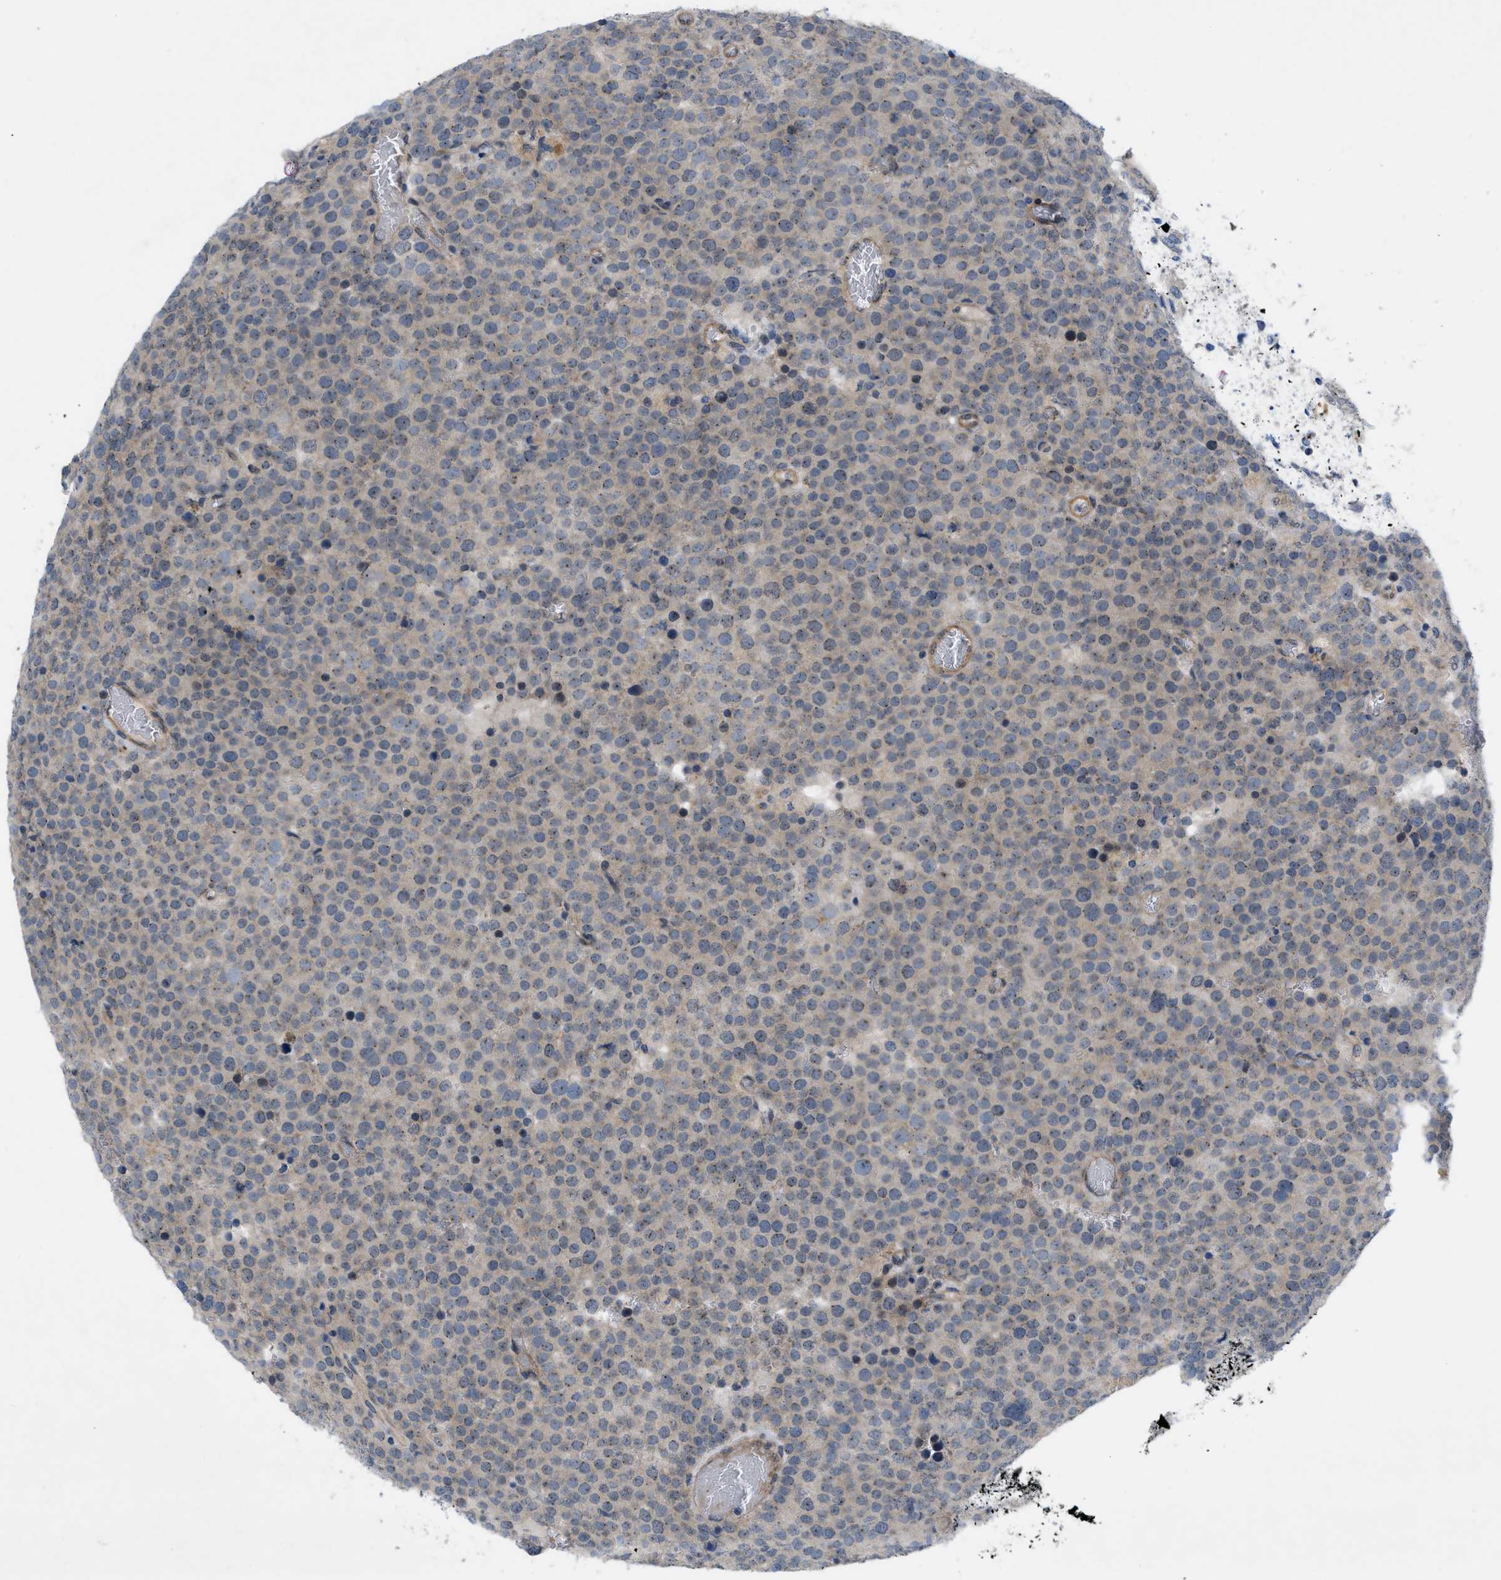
{"staining": {"intensity": "negative", "quantity": "none", "location": "none"}, "tissue": "testis cancer", "cell_type": "Tumor cells", "image_type": "cancer", "snomed": [{"axis": "morphology", "description": "Normal tissue, NOS"}, {"axis": "morphology", "description": "Seminoma, NOS"}, {"axis": "topography", "description": "Testis"}], "caption": "Immunohistochemistry (IHC) histopathology image of neoplastic tissue: testis cancer (seminoma) stained with DAB shows no significant protein positivity in tumor cells.", "gene": "NDEL1", "patient": {"sex": "male", "age": 71}}